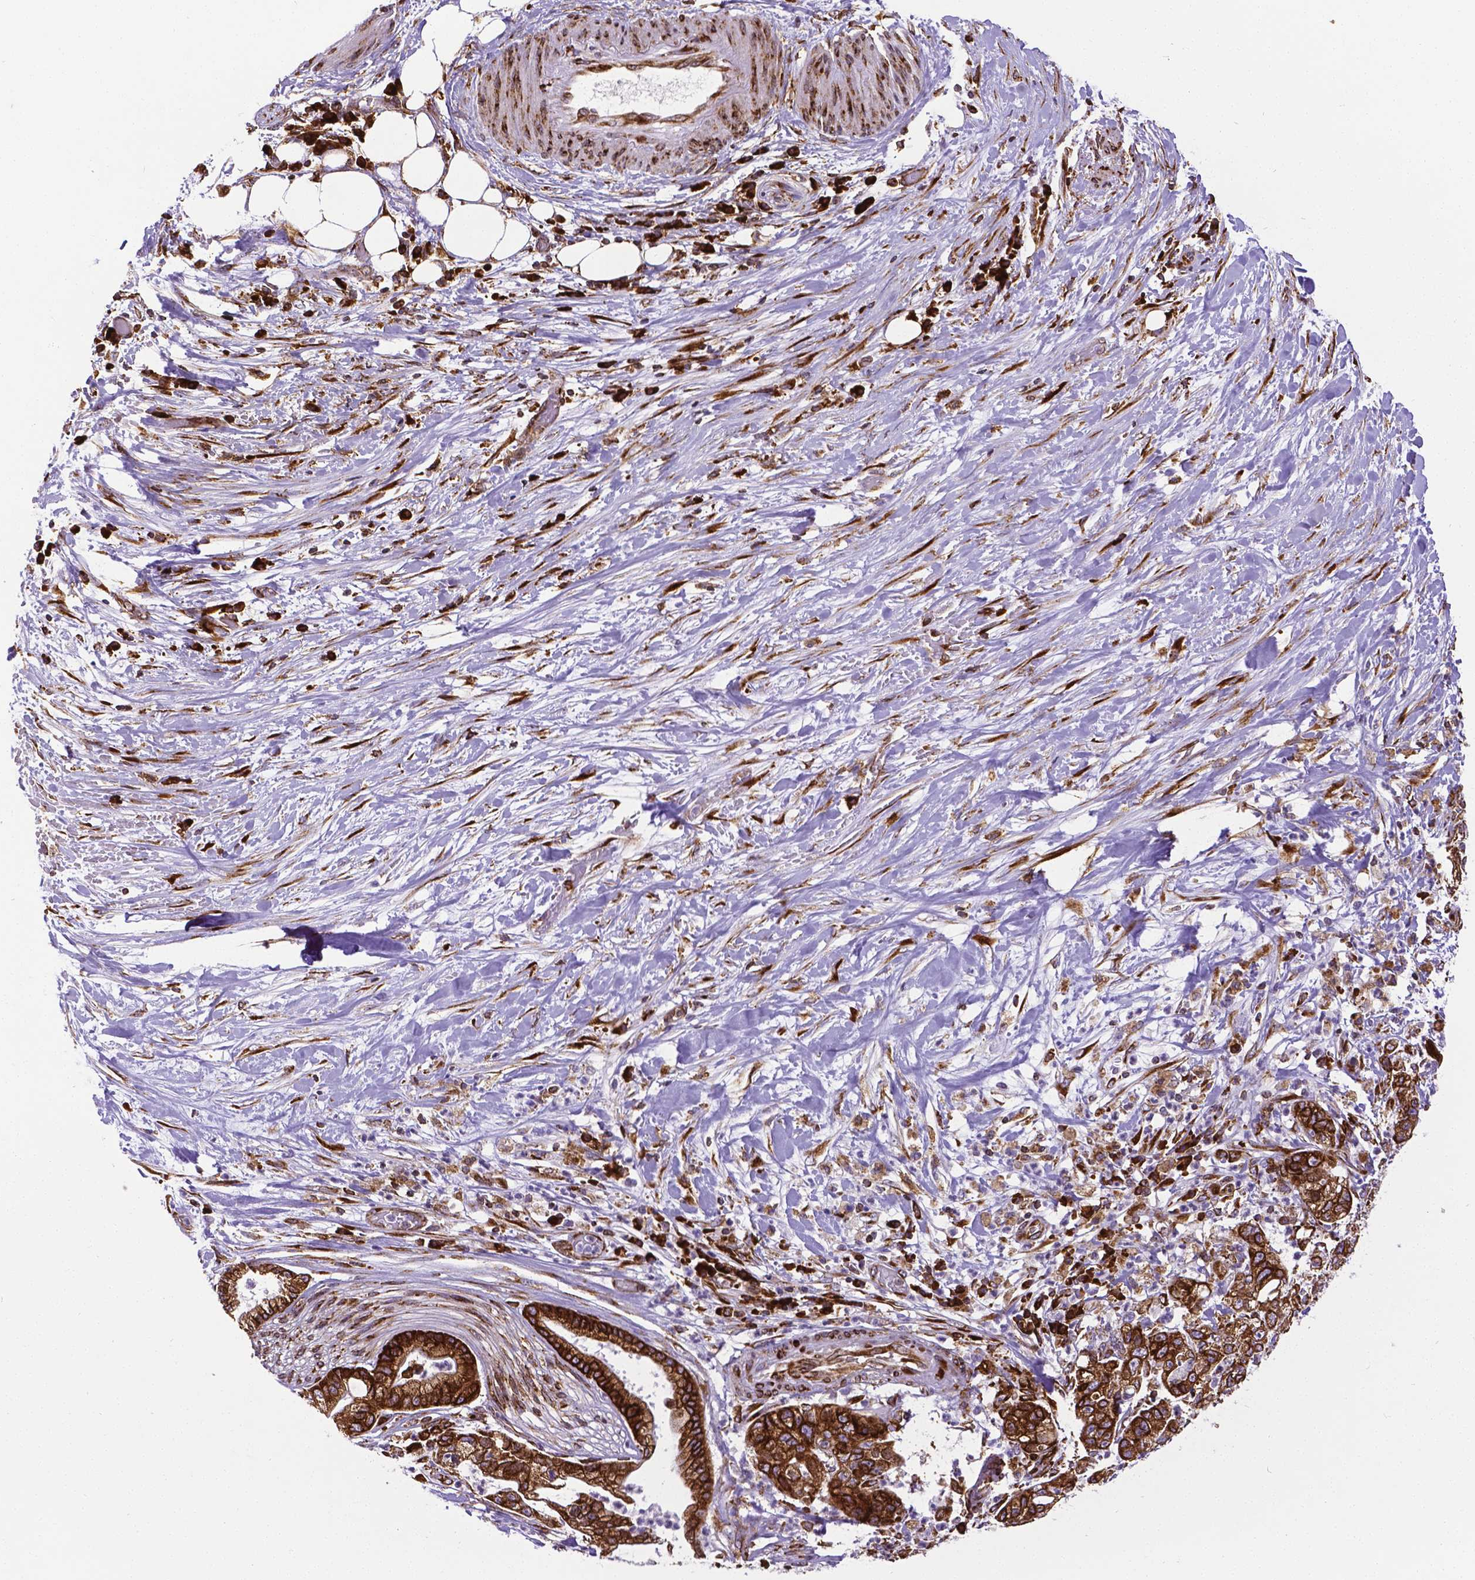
{"staining": {"intensity": "strong", "quantity": ">75%", "location": "nuclear"}, "tissue": "pancreatic cancer", "cell_type": "Tumor cells", "image_type": "cancer", "snomed": [{"axis": "morphology", "description": "Adenocarcinoma, NOS"}, {"axis": "topography", "description": "Pancreas"}], "caption": "Approximately >75% of tumor cells in human pancreatic cancer (adenocarcinoma) show strong nuclear protein positivity as visualized by brown immunohistochemical staining.", "gene": "MTDH", "patient": {"sex": "female", "age": 69}}